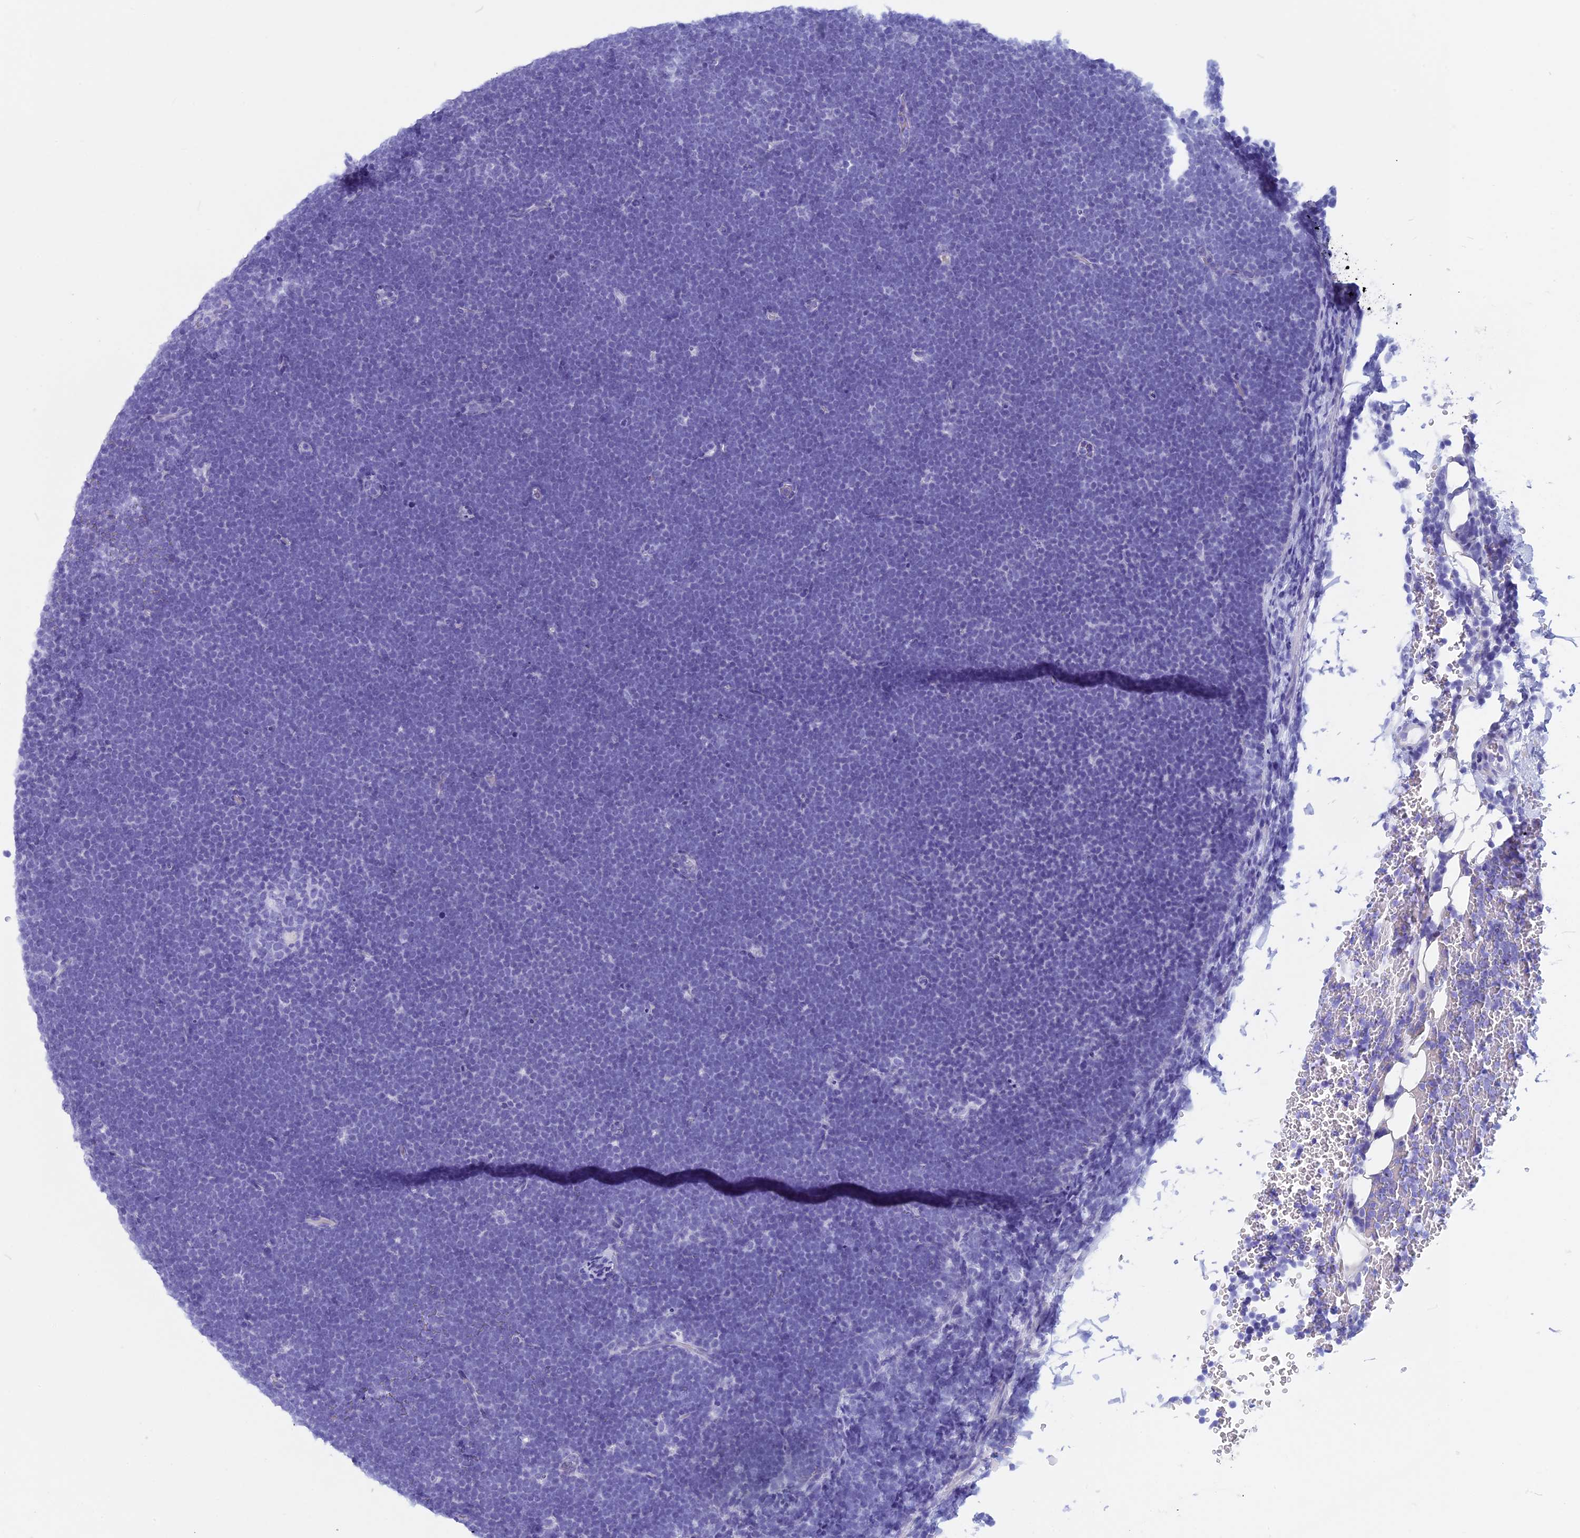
{"staining": {"intensity": "negative", "quantity": "none", "location": "none"}, "tissue": "lymphoma", "cell_type": "Tumor cells", "image_type": "cancer", "snomed": [{"axis": "morphology", "description": "Malignant lymphoma, non-Hodgkin's type, High grade"}, {"axis": "topography", "description": "Lymph node"}], "caption": "Tumor cells are negative for protein expression in human high-grade malignant lymphoma, non-Hodgkin's type.", "gene": "FAM169A", "patient": {"sex": "male", "age": 13}}